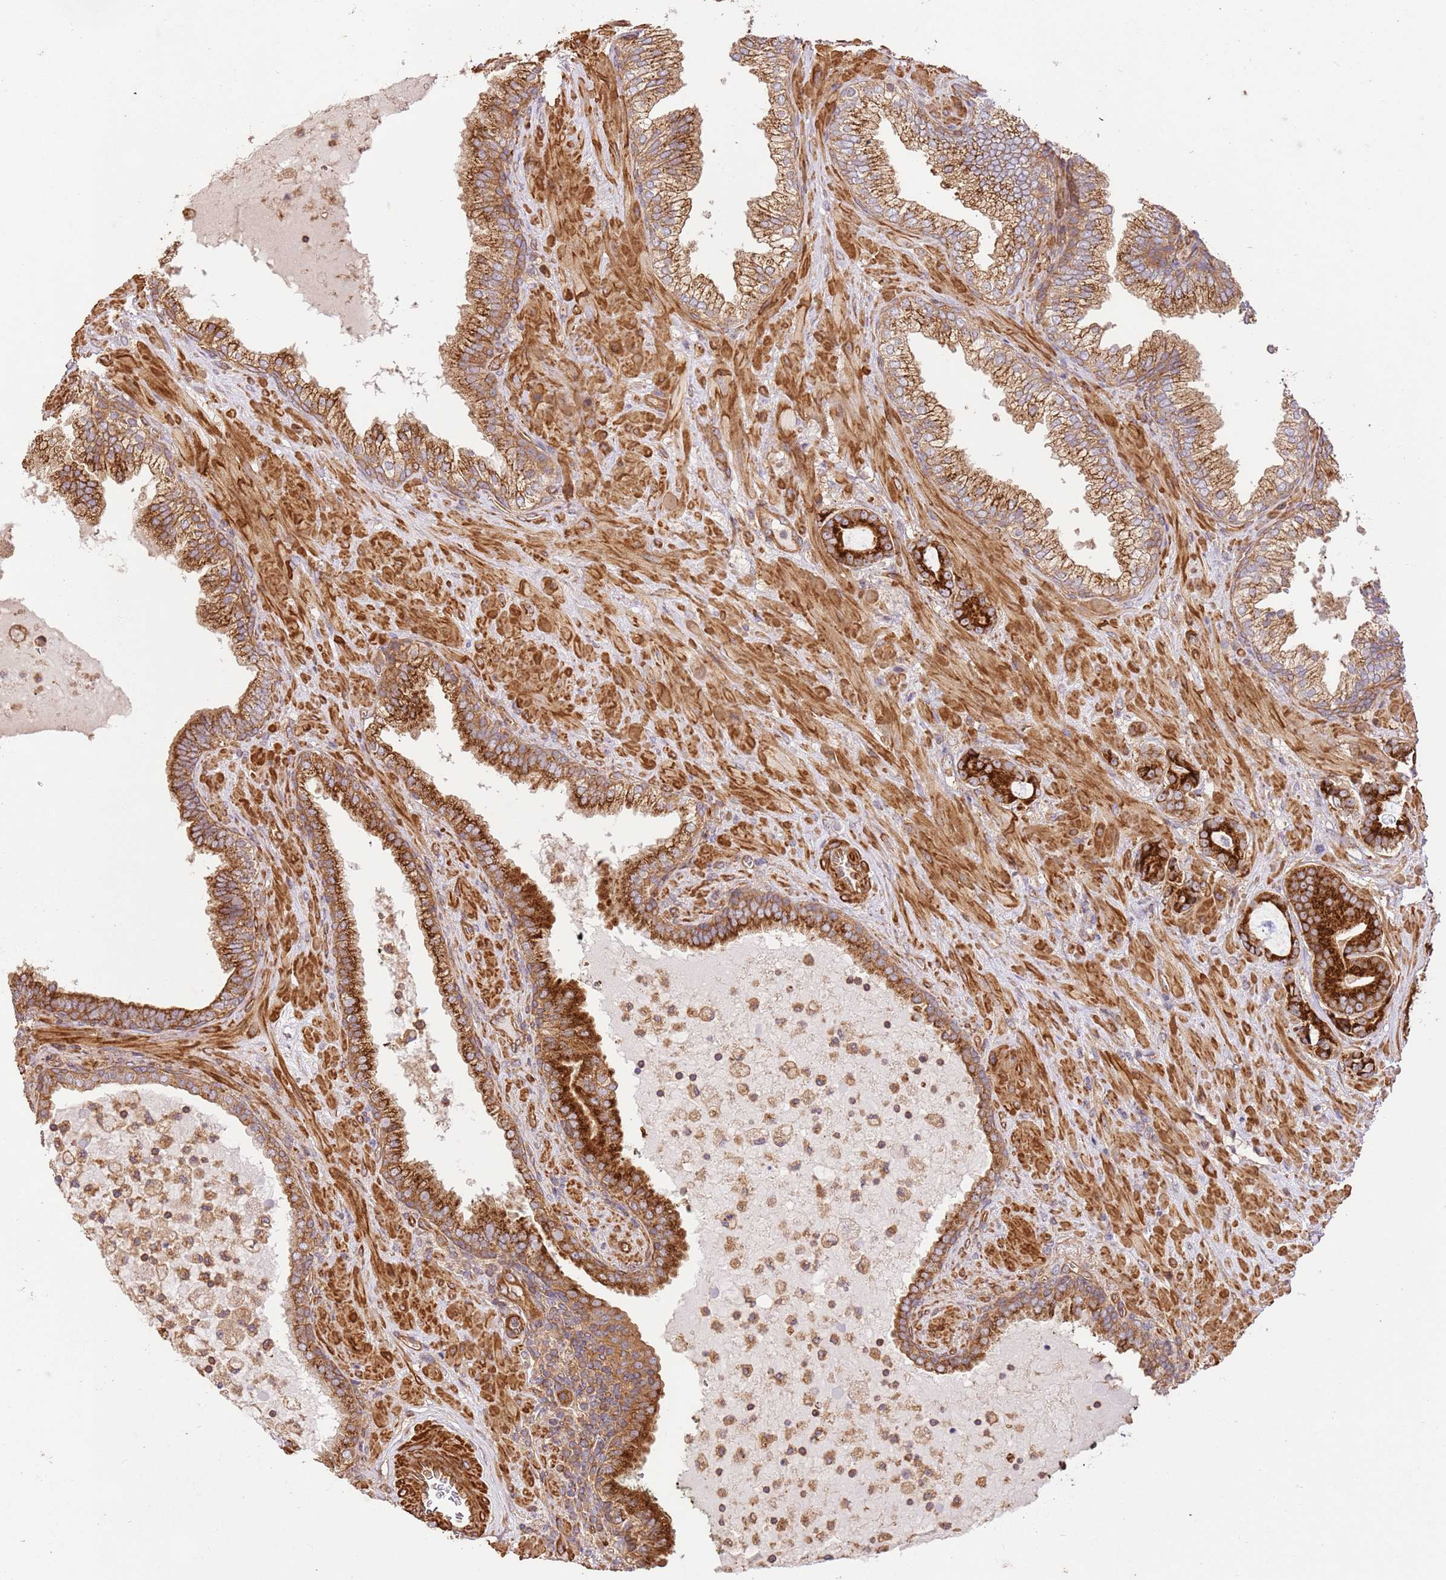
{"staining": {"intensity": "strong", "quantity": ">75%", "location": "cytoplasmic/membranous"}, "tissue": "prostate cancer", "cell_type": "Tumor cells", "image_type": "cancer", "snomed": [{"axis": "morphology", "description": "Adenocarcinoma, High grade"}, {"axis": "topography", "description": "Prostate"}], "caption": "IHC of human prostate high-grade adenocarcinoma exhibits high levels of strong cytoplasmic/membranous expression in about >75% of tumor cells.", "gene": "ZBTB39", "patient": {"sex": "male", "age": 55}}